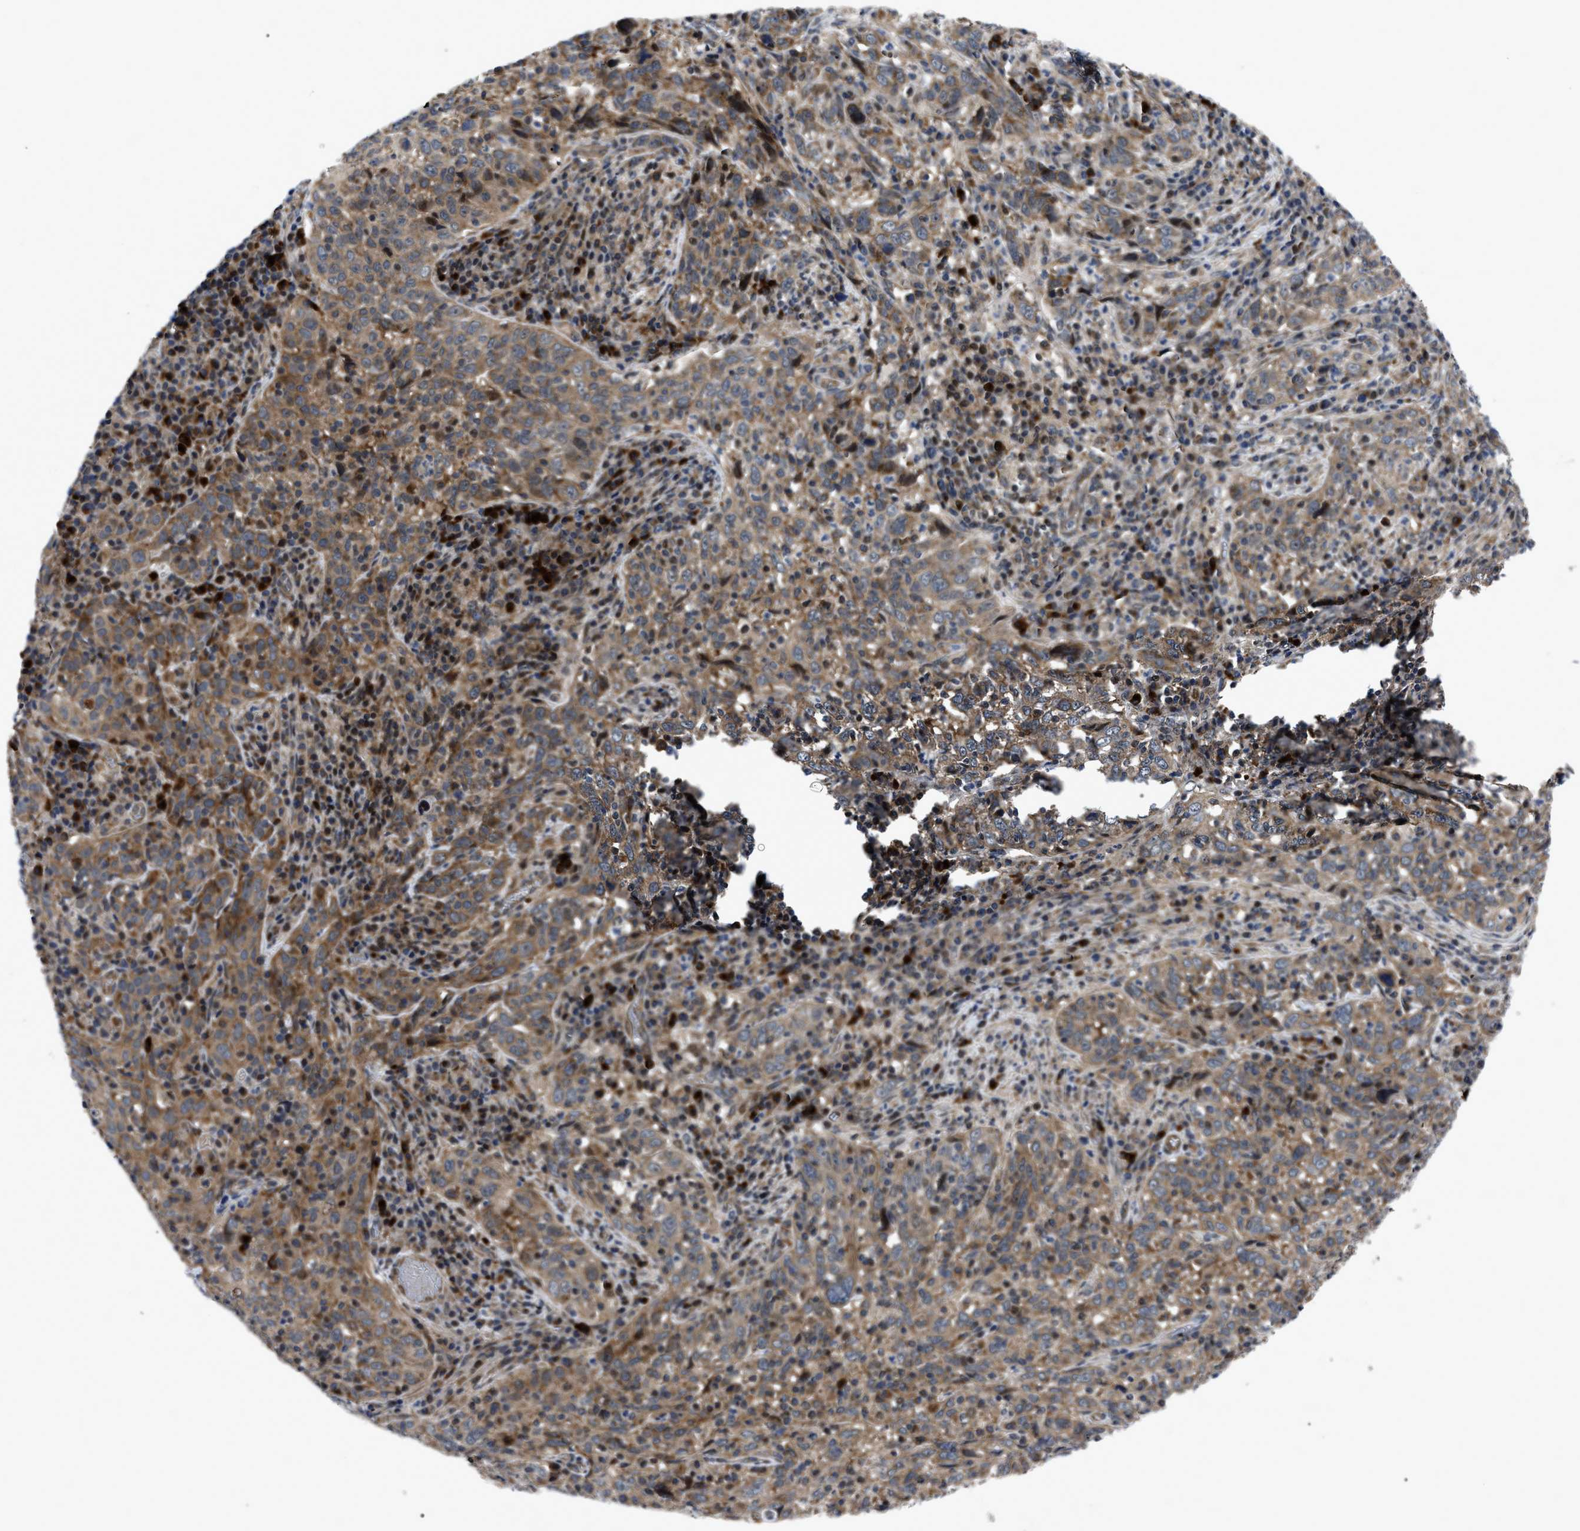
{"staining": {"intensity": "moderate", "quantity": ">75%", "location": "cytoplasmic/membranous"}, "tissue": "cervical cancer", "cell_type": "Tumor cells", "image_type": "cancer", "snomed": [{"axis": "morphology", "description": "Squamous cell carcinoma, NOS"}, {"axis": "topography", "description": "Cervix"}], "caption": "Tumor cells display moderate cytoplasmic/membranous positivity in about >75% of cells in squamous cell carcinoma (cervical).", "gene": "PPWD1", "patient": {"sex": "female", "age": 46}}